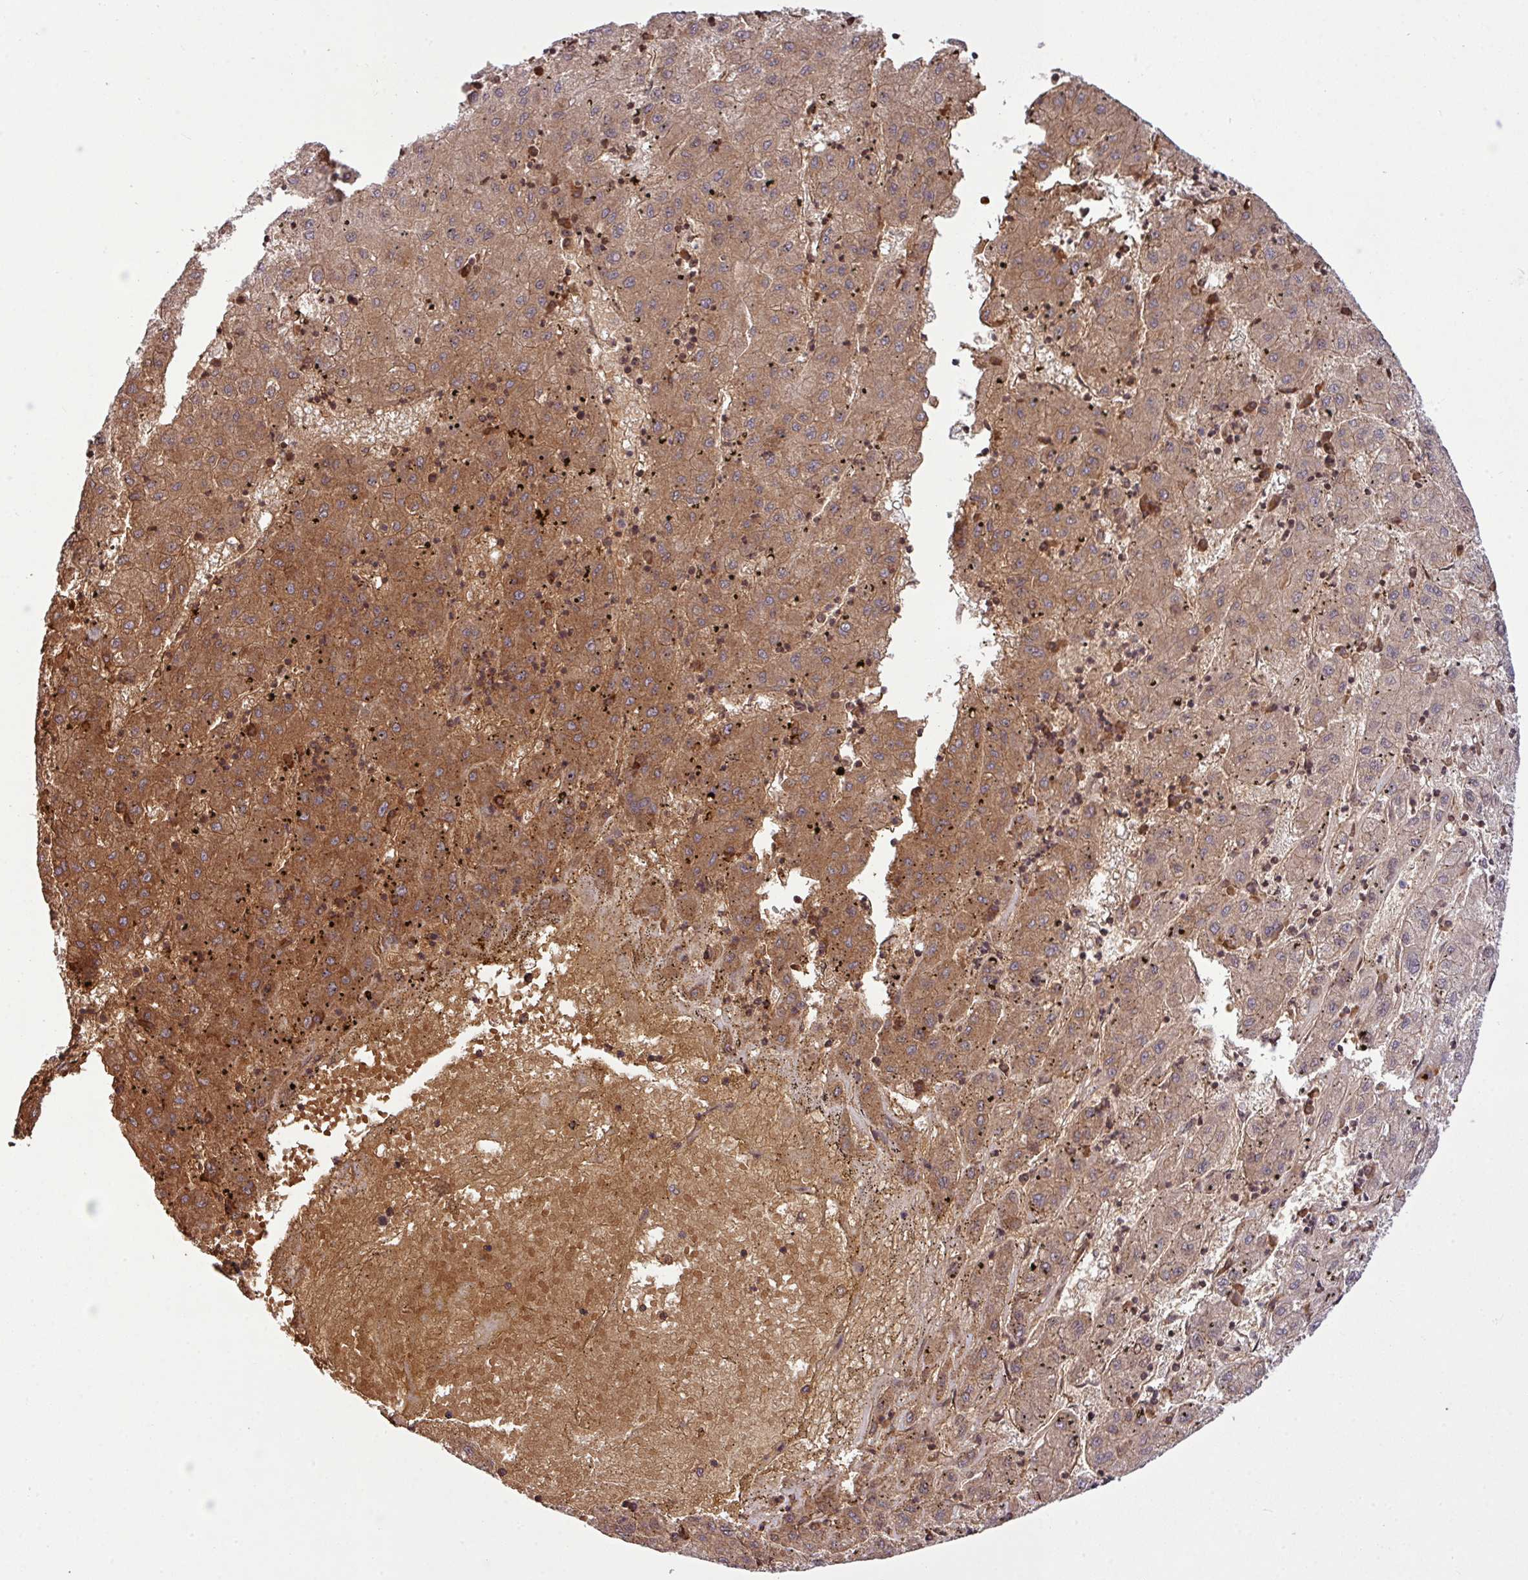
{"staining": {"intensity": "moderate", "quantity": ">75%", "location": "cytoplasmic/membranous"}, "tissue": "liver cancer", "cell_type": "Tumor cells", "image_type": "cancer", "snomed": [{"axis": "morphology", "description": "Carcinoma, Hepatocellular, NOS"}, {"axis": "topography", "description": "Liver"}], "caption": "This histopathology image exhibits liver cancer stained with IHC to label a protein in brown. The cytoplasmic/membranous of tumor cells show moderate positivity for the protein. Nuclei are counter-stained blue.", "gene": "PRDM5", "patient": {"sex": "male", "age": 72}}